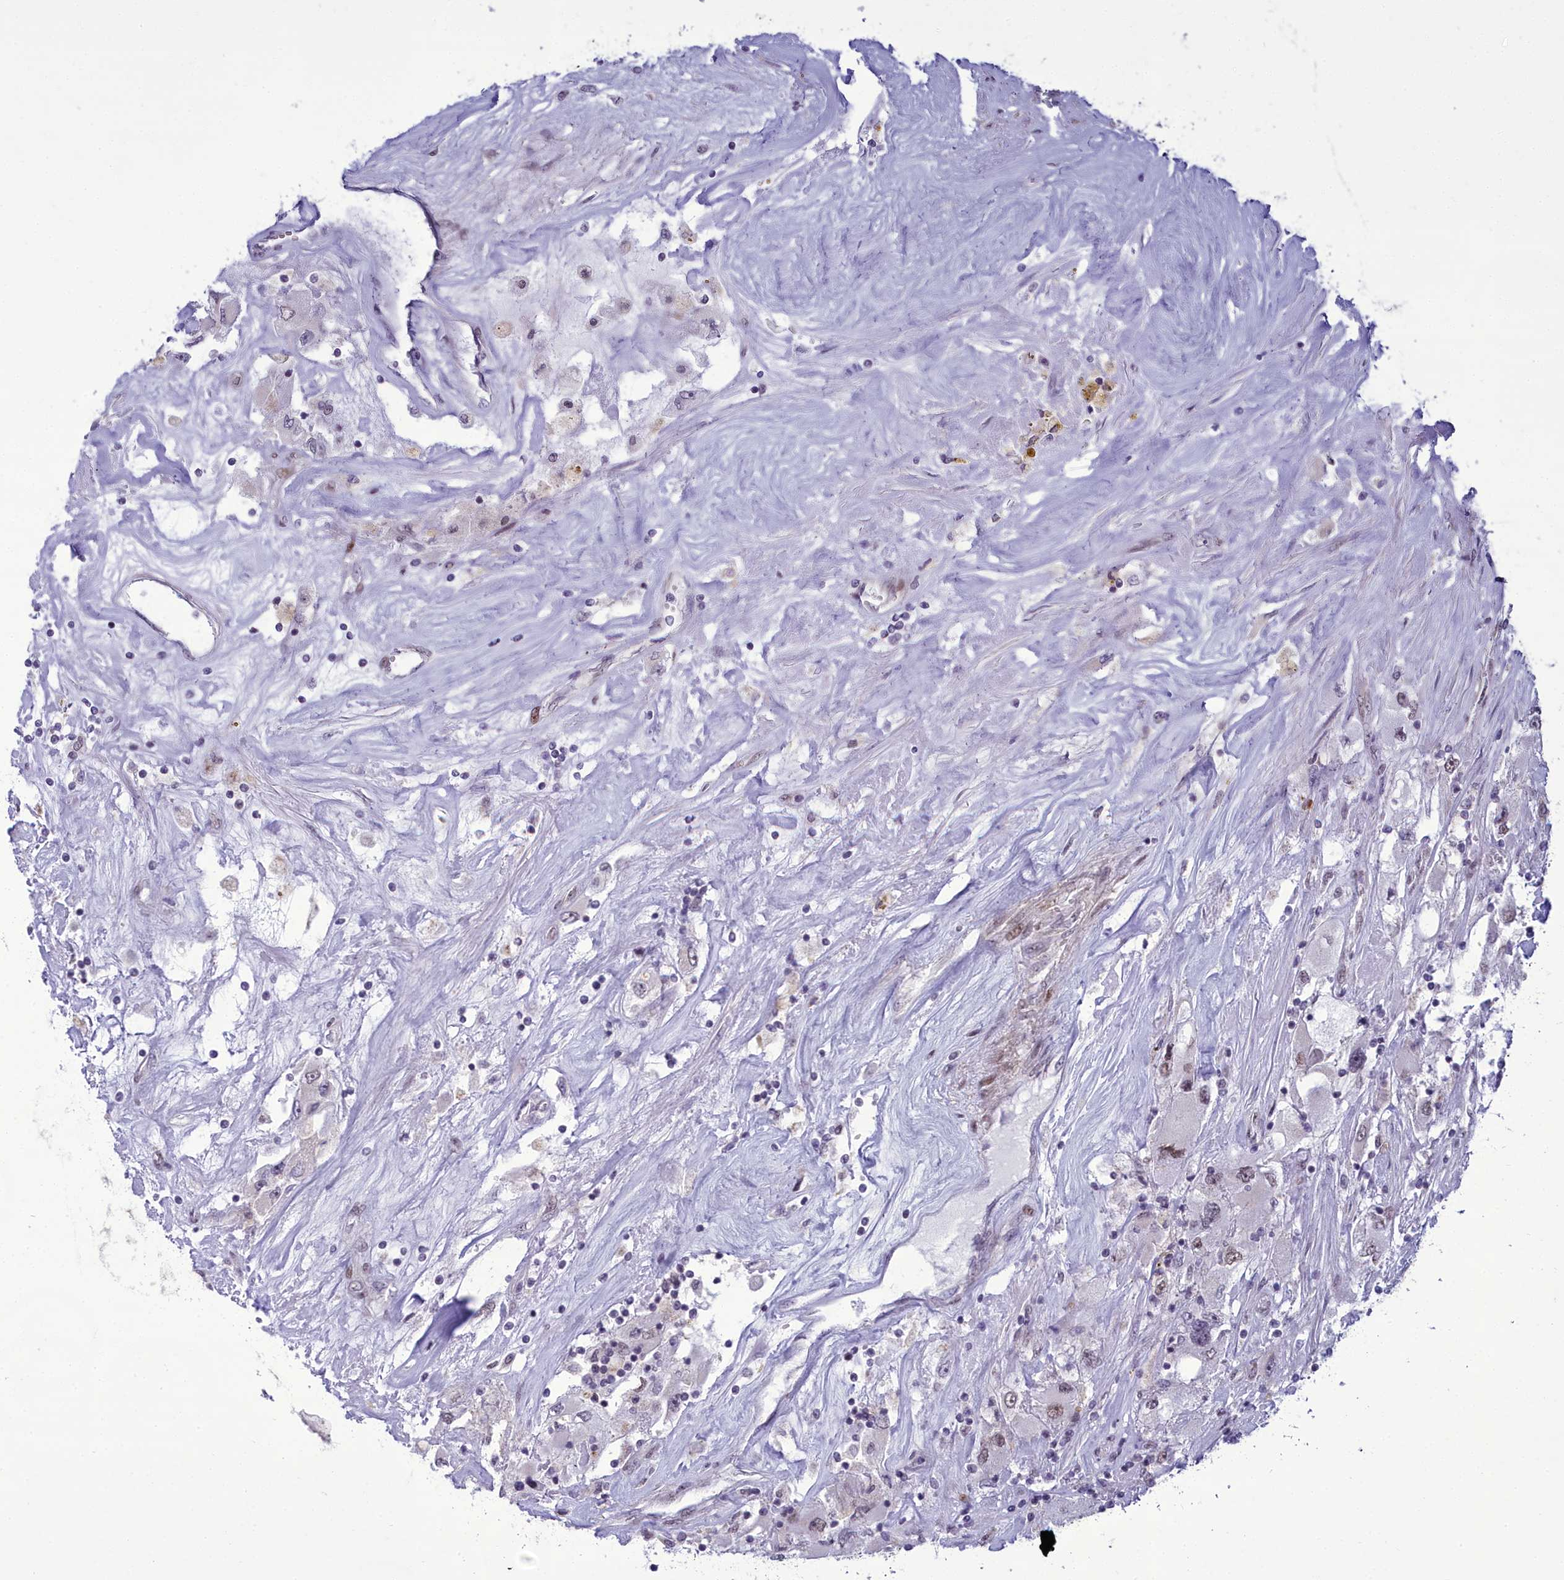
{"staining": {"intensity": "weak", "quantity": "25%-75%", "location": "nuclear"}, "tissue": "renal cancer", "cell_type": "Tumor cells", "image_type": "cancer", "snomed": [{"axis": "morphology", "description": "Adenocarcinoma, NOS"}, {"axis": "topography", "description": "Kidney"}], "caption": "The image demonstrates a brown stain indicating the presence of a protein in the nuclear of tumor cells in renal cancer (adenocarcinoma).", "gene": "CEACAM19", "patient": {"sex": "female", "age": 52}}